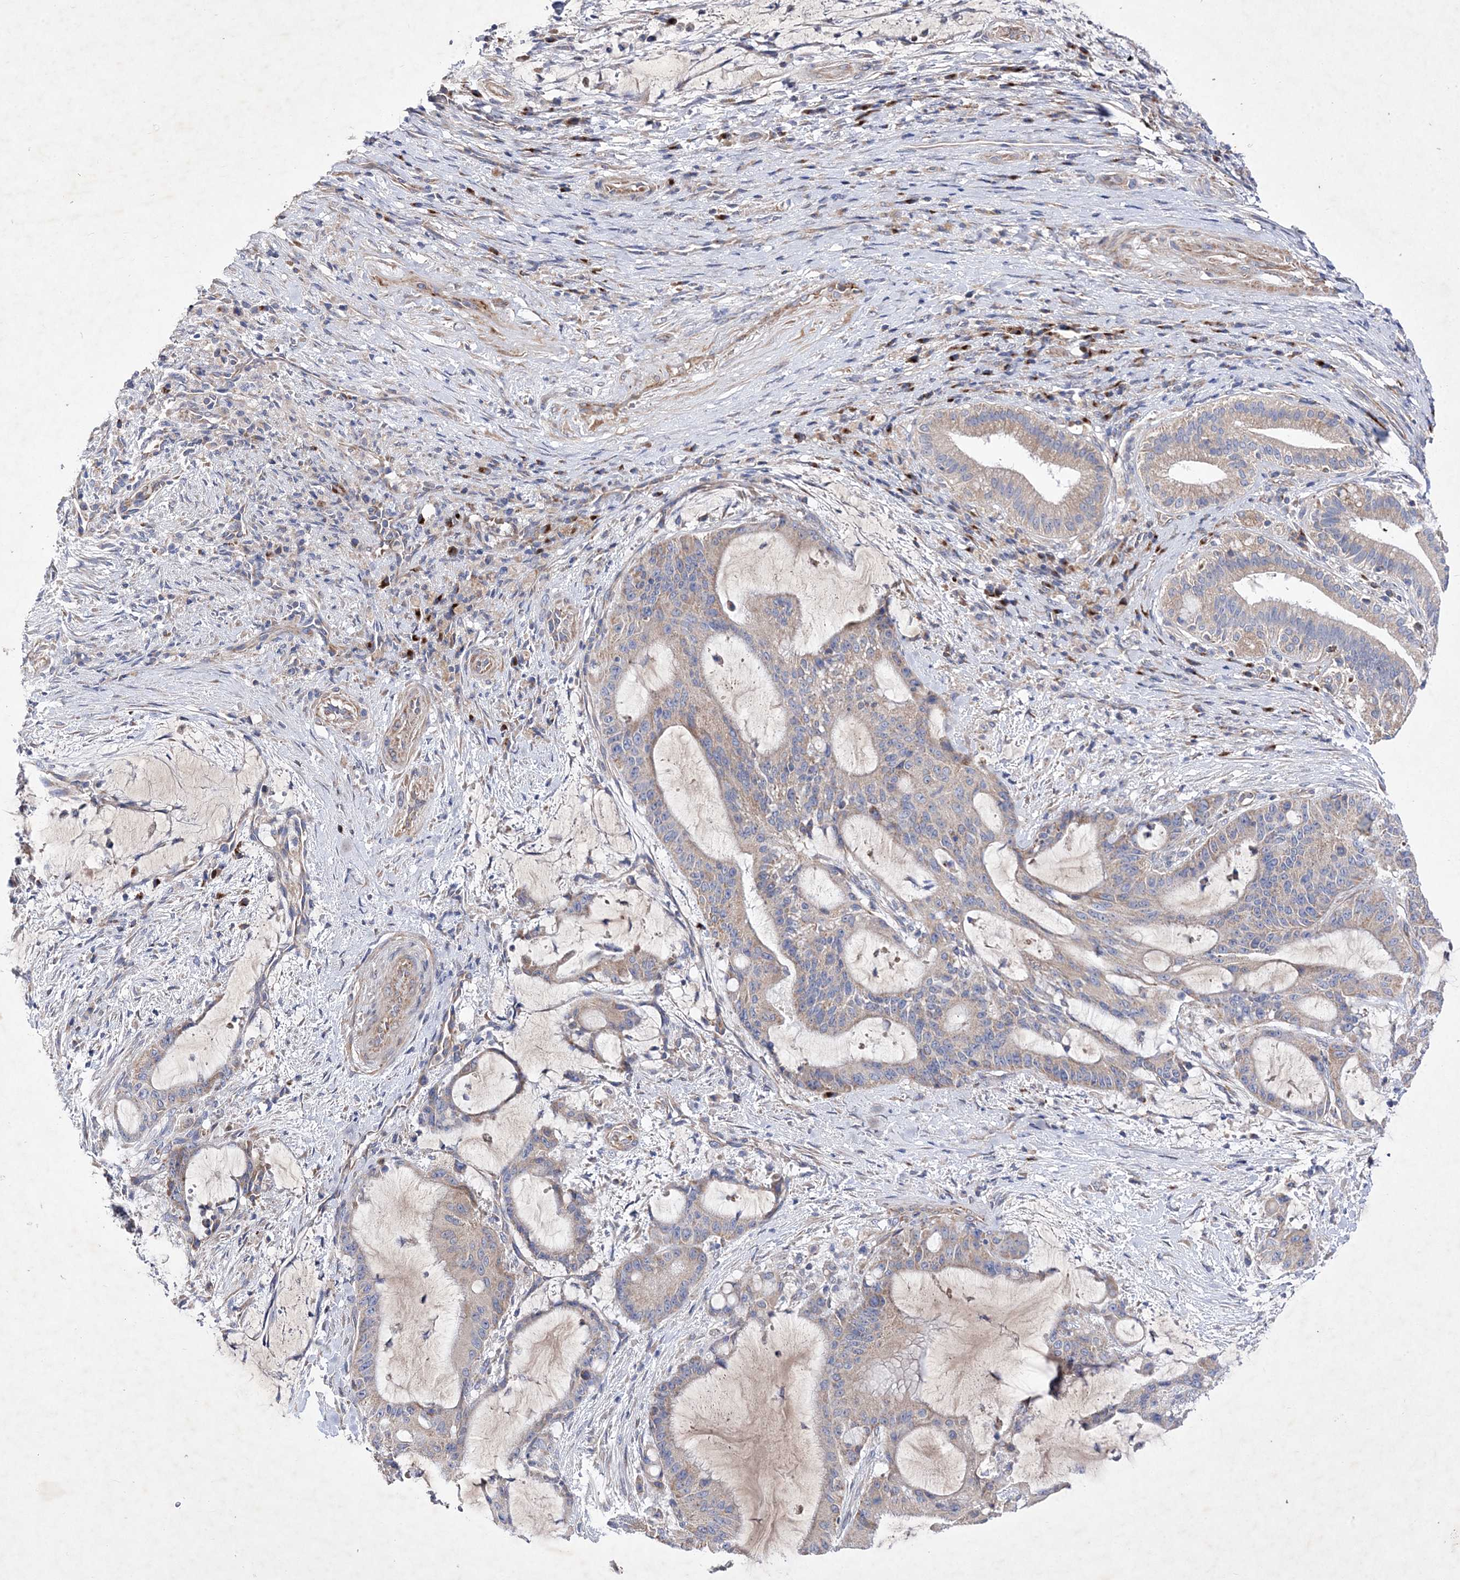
{"staining": {"intensity": "moderate", "quantity": "25%-75%", "location": "cytoplasmic/membranous"}, "tissue": "liver cancer", "cell_type": "Tumor cells", "image_type": "cancer", "snomed": [{"axis": "morphology", "description": "Normal tissue, NOS"}, {"axis": "morphology", "description": "Cholangiocarcinoma"}, {"axis": "topography", "description": "Liver"}, {"axis": "topography", "description": "Peripheral nerve tissue"}], "caption": "Approximately 25%-75% of tumor cells in cholangiocarcinoma (liver) demonstrate moderate cytoplasmic/membranous protein staining as visualized by brown immunohistochemical staining.", "gene": "METTL8", "patient": {"sex": "female", "age": 73}}